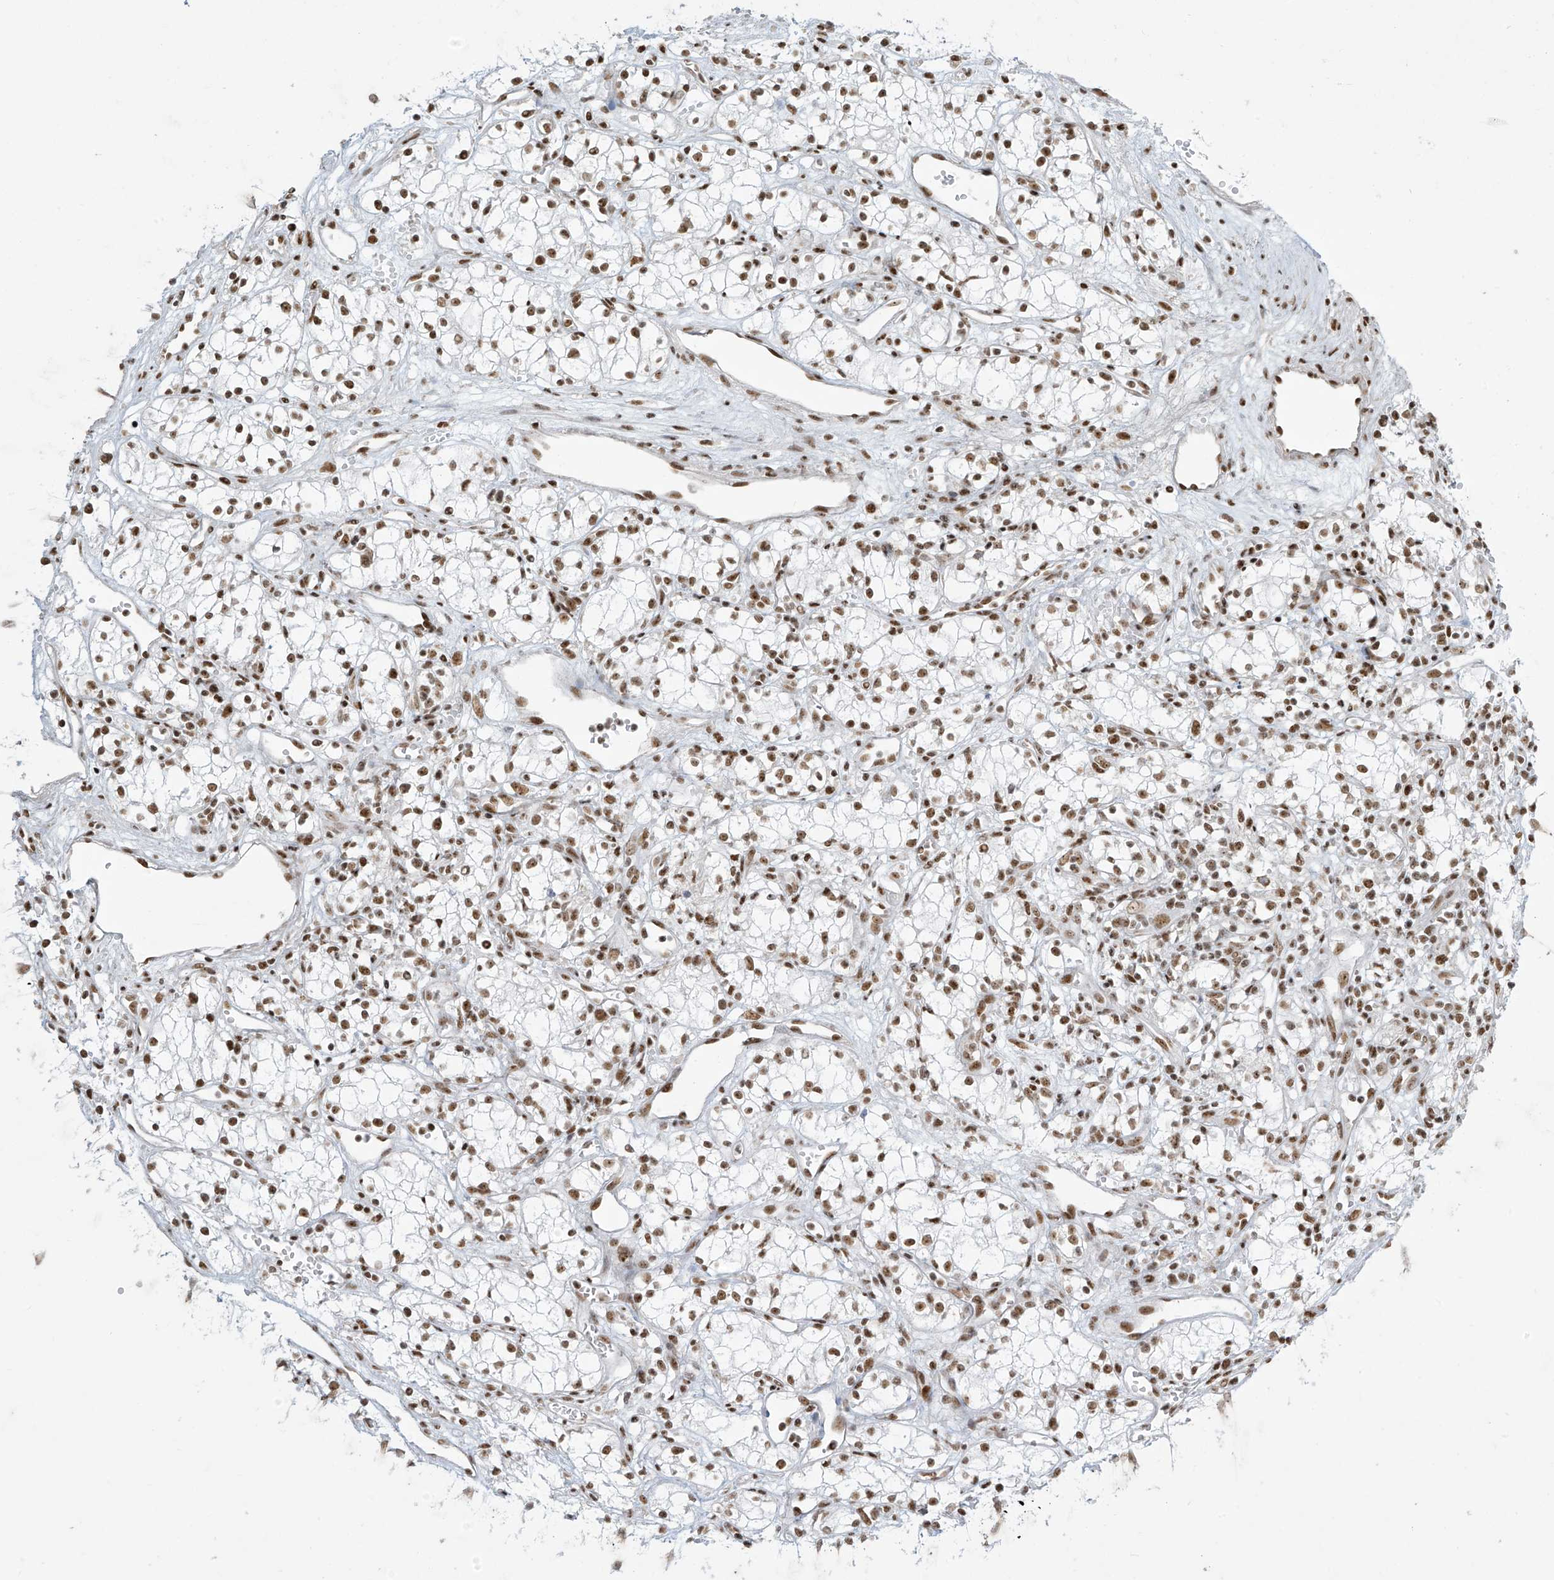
{"staining": {"intensity": "moderate", "quantity": ">75%", "location": "nuclear"}, "tissue": "renal cancer", "cell_type": "Tumor cells", "image_type": "cancer", "snomed": [{"axis": "morphology", "description": "Adenocarcinoma, NOS"}, {"axis": "topography", "description": "Kidney"}], "caption": "Immunohistochemical staining of renal adenocarcinoma shows medium levels of moderate nuclear positivity in about >75% of tumor cells. The staining was performed using DAB (3,3'-diaminobenzidine), with brown indicating positive protein expression. Nuclei are stained blue with hematoxylin.", "gene": "MS4A6A", "patient": {"sex": "male", "age": 59}}